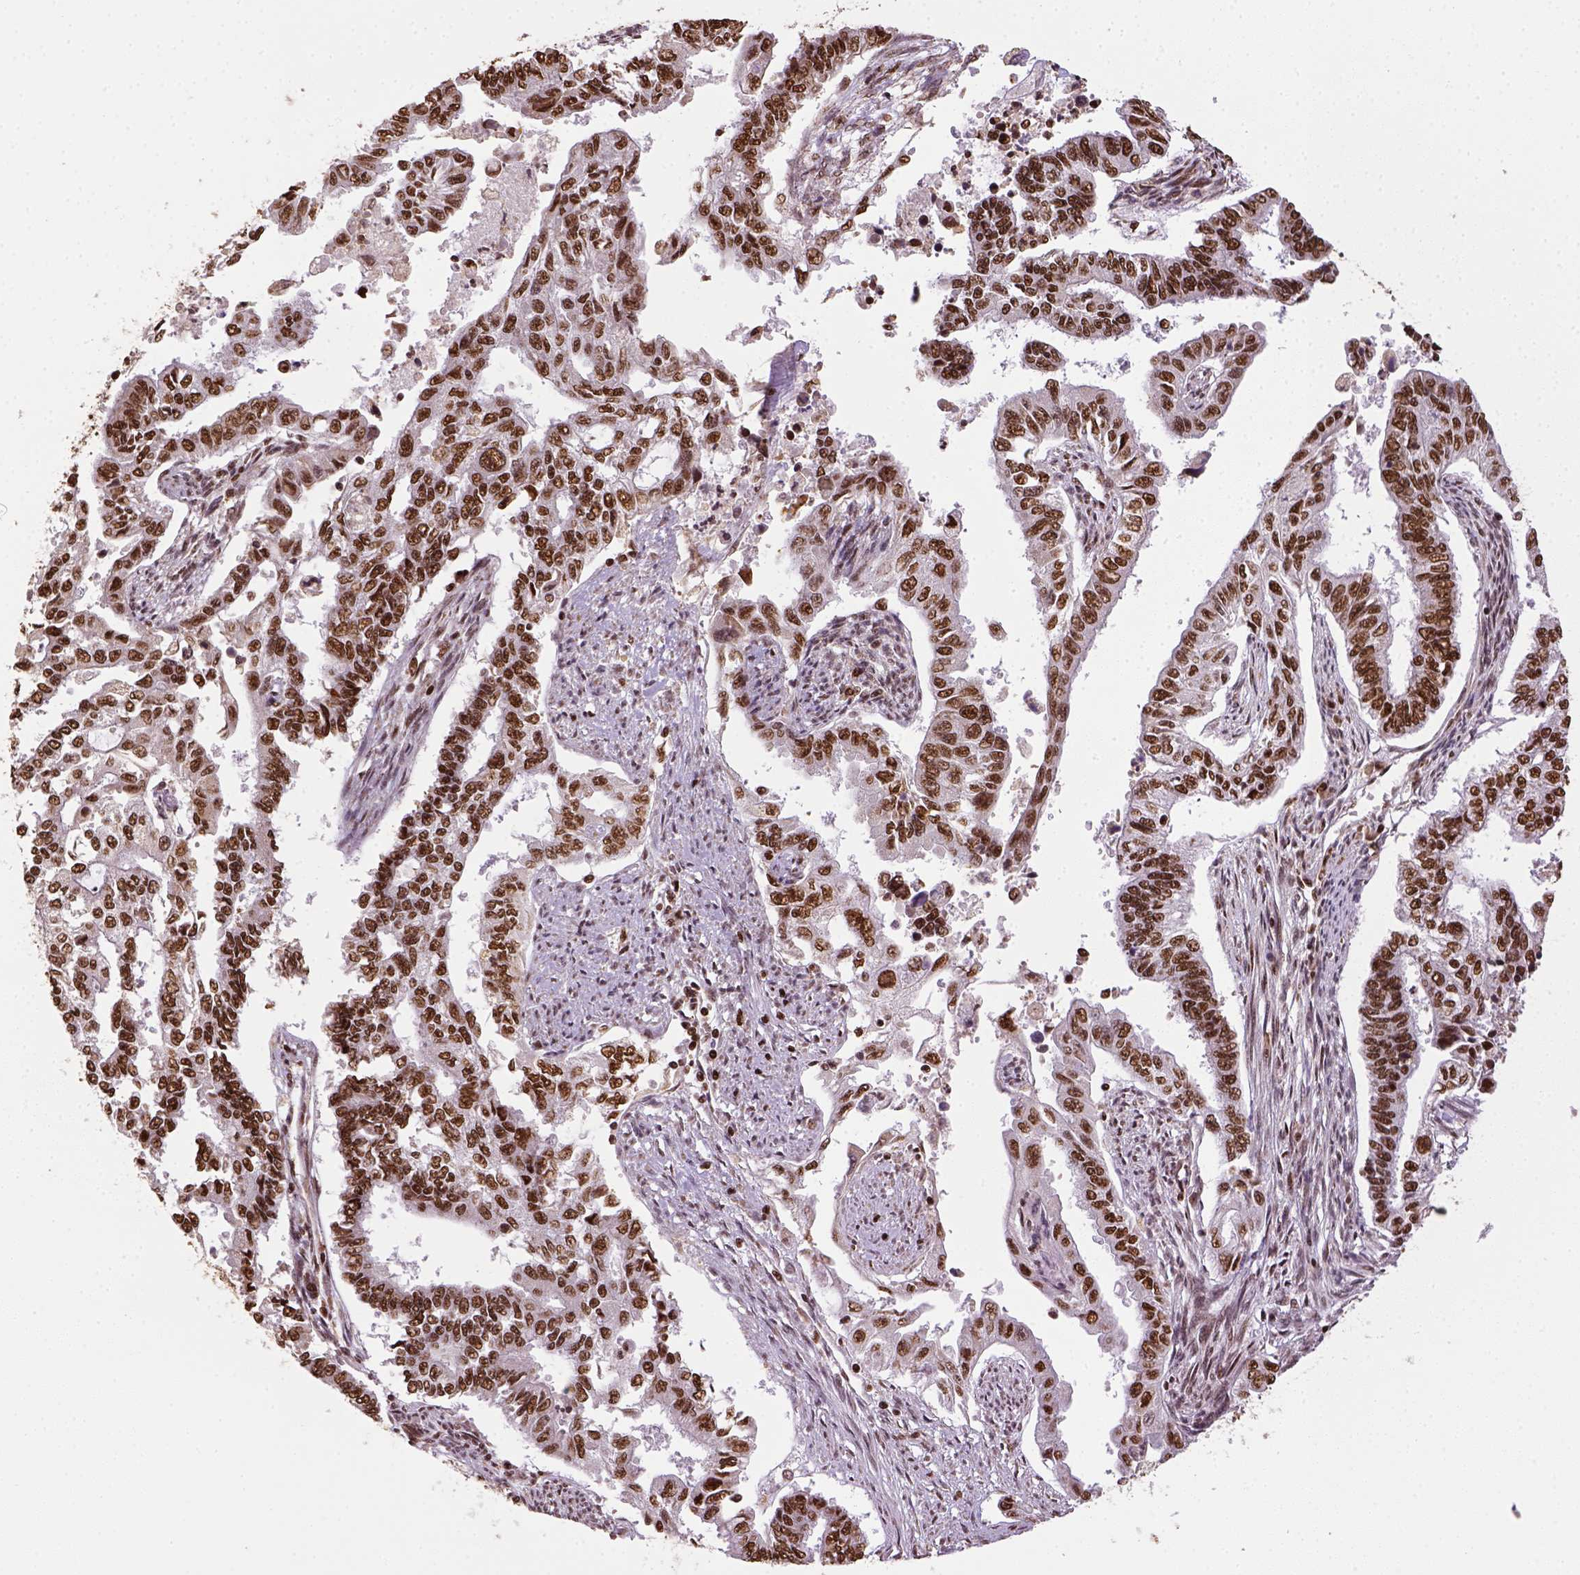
{"staining": {"intensity": "strong", "quantity": ">75%", "location": "nuclear"}, "tissue": "endometrial cancer", "cell_type": "Tumor cells", "image_type": "cancer", "snomed": [{"axis": "morphology", "description": "Adenocarcinoma, NOS"}, {"axis": "topography", "description": "Uterus"}], "caption": "Endometrial cancer stained with a protein marker exhibits strong staining in tumor cells.", "gene": "CCAR1", "patient": {"sex": "female", "age": 59}}